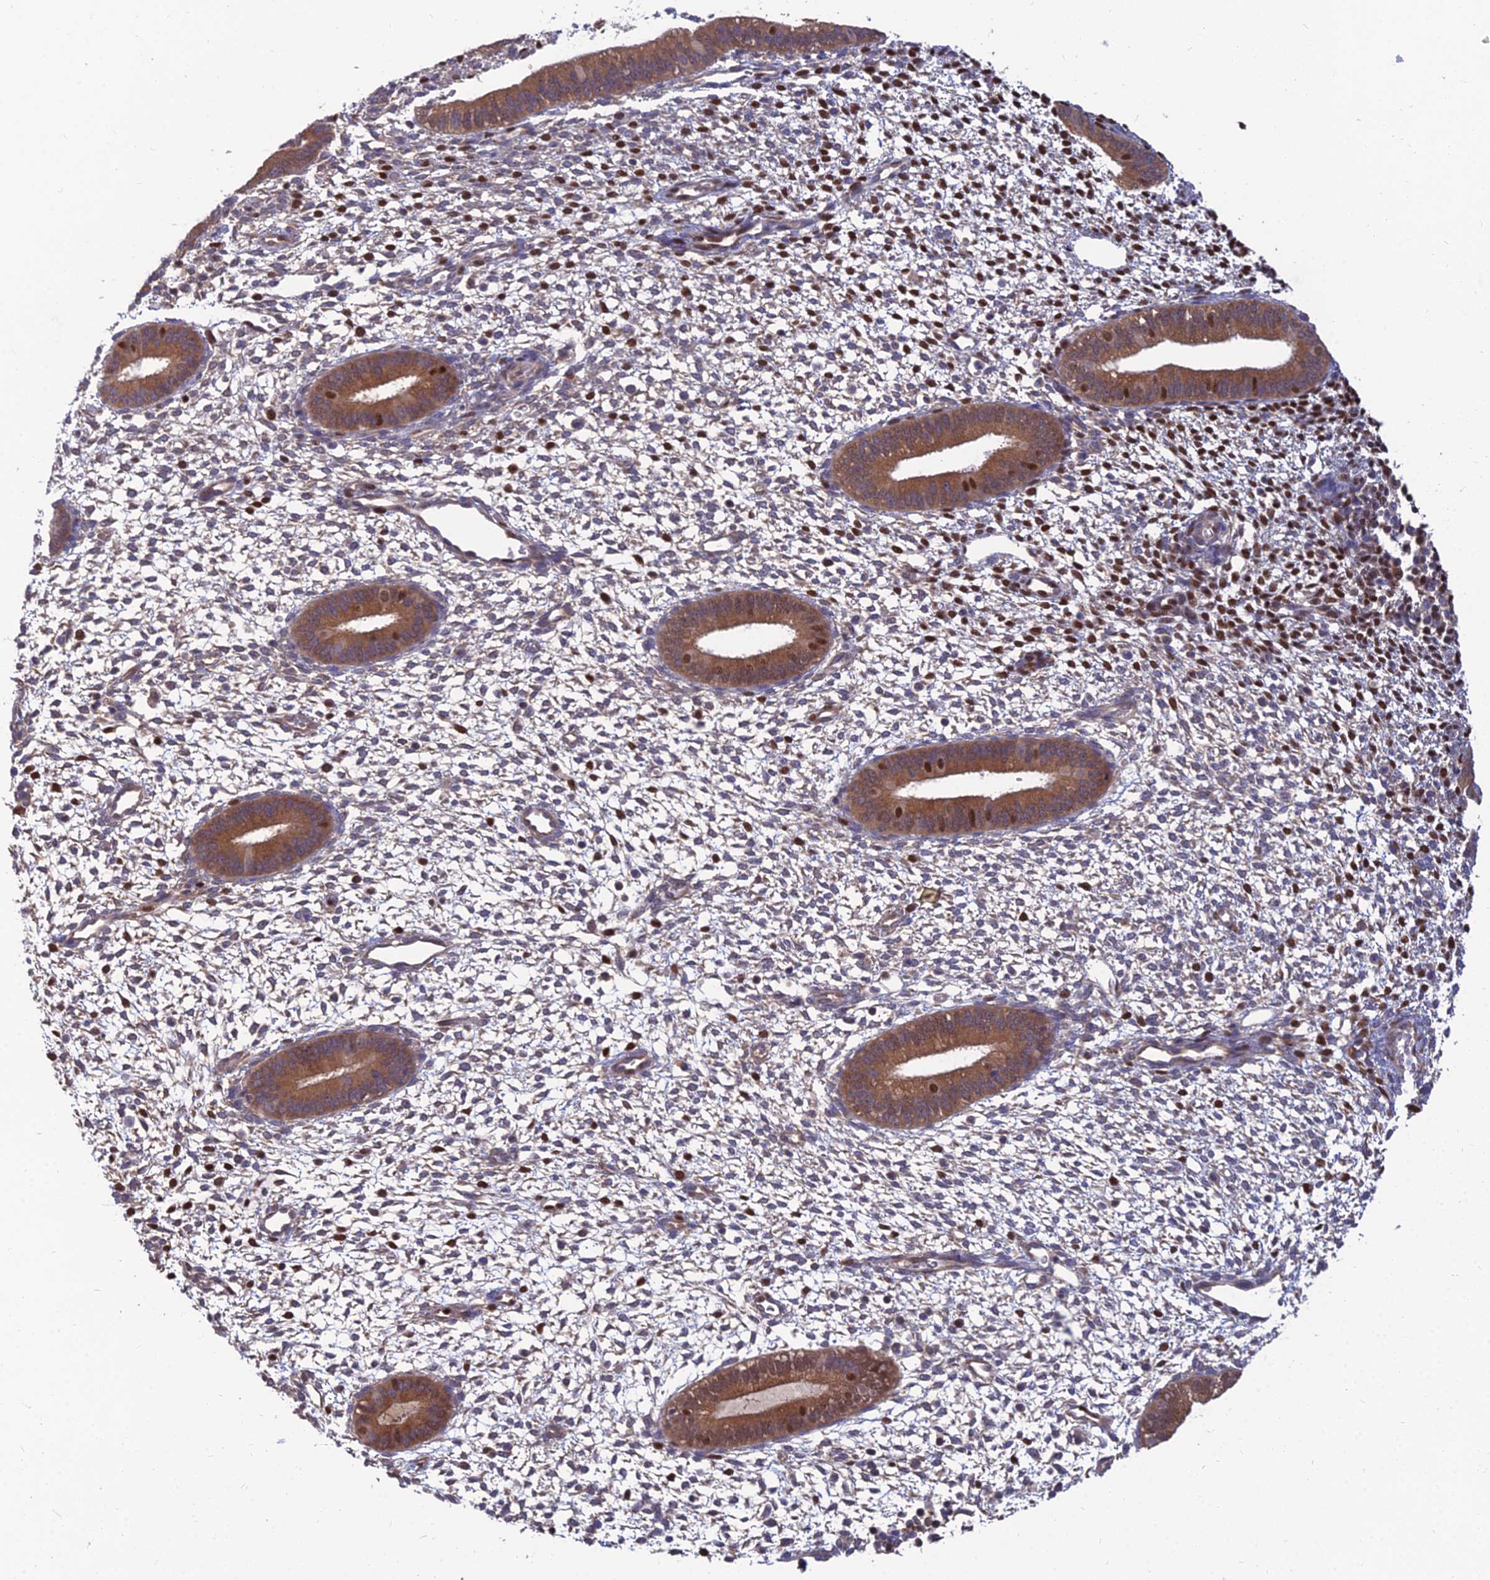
{"staining": {"intensity": "strong", "quantity": "25%-75%", "location": "nuclear"}, "tissue": "endometrium", "cell_type": "Cells in endometrial stroma", "image_type": "normal", "snomed": [{"axis": "morphology", "description": "Normal tissue, NOS"}, {"axis": "topography", "description": "Endometrium"}], "caption": "A photomicrograph of human endometrium stained for a protein exhibits strong nuclear brown staining in cells in endometrial stroma. (IHC, brightfield microscopy, high magnification).", "gene": "DNPEP", "patient": {"sex": "female", "age": 46}}